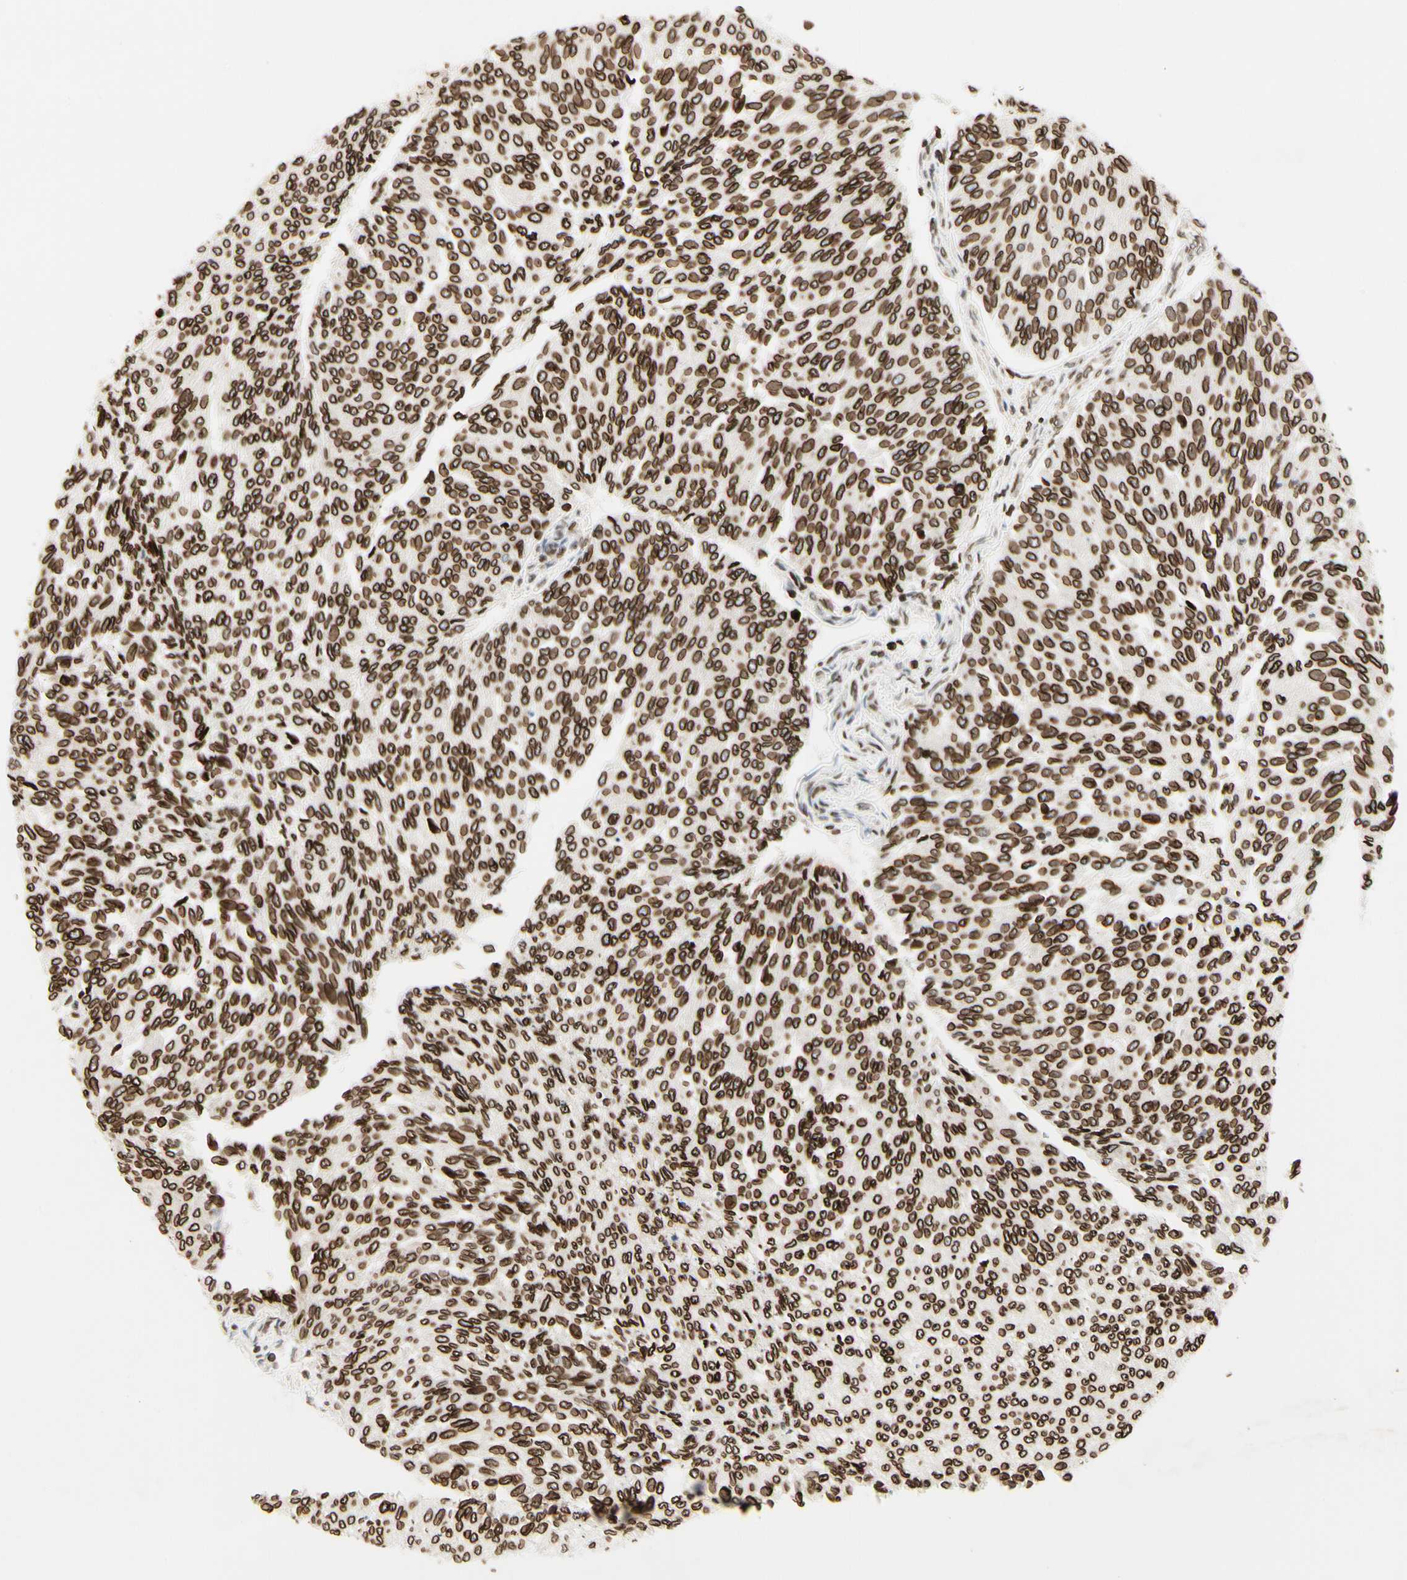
{"staining": {"intensity": "strong", "quantity": ">75%", "location": "cytoplasmic/membranous,nuclear"}, "tissue": "urothelial cancer", "cell_type": "Tumor cells", "image_type": "cancer", "snomed": [{"axis": "morphology", "description": "Urothelial carcinoma, Low grade"}, {"axis": "topography", "description": "Urinary bladder"}], "caption": "DAB immunohistochemical staining of human urothelial cancer displays strong cytoplasmic/membranous and nuclear protein positivity in approximately >75% of tumor cells.", "gene": "TMPO", "patient": {"sex": "female", "age": 79}}